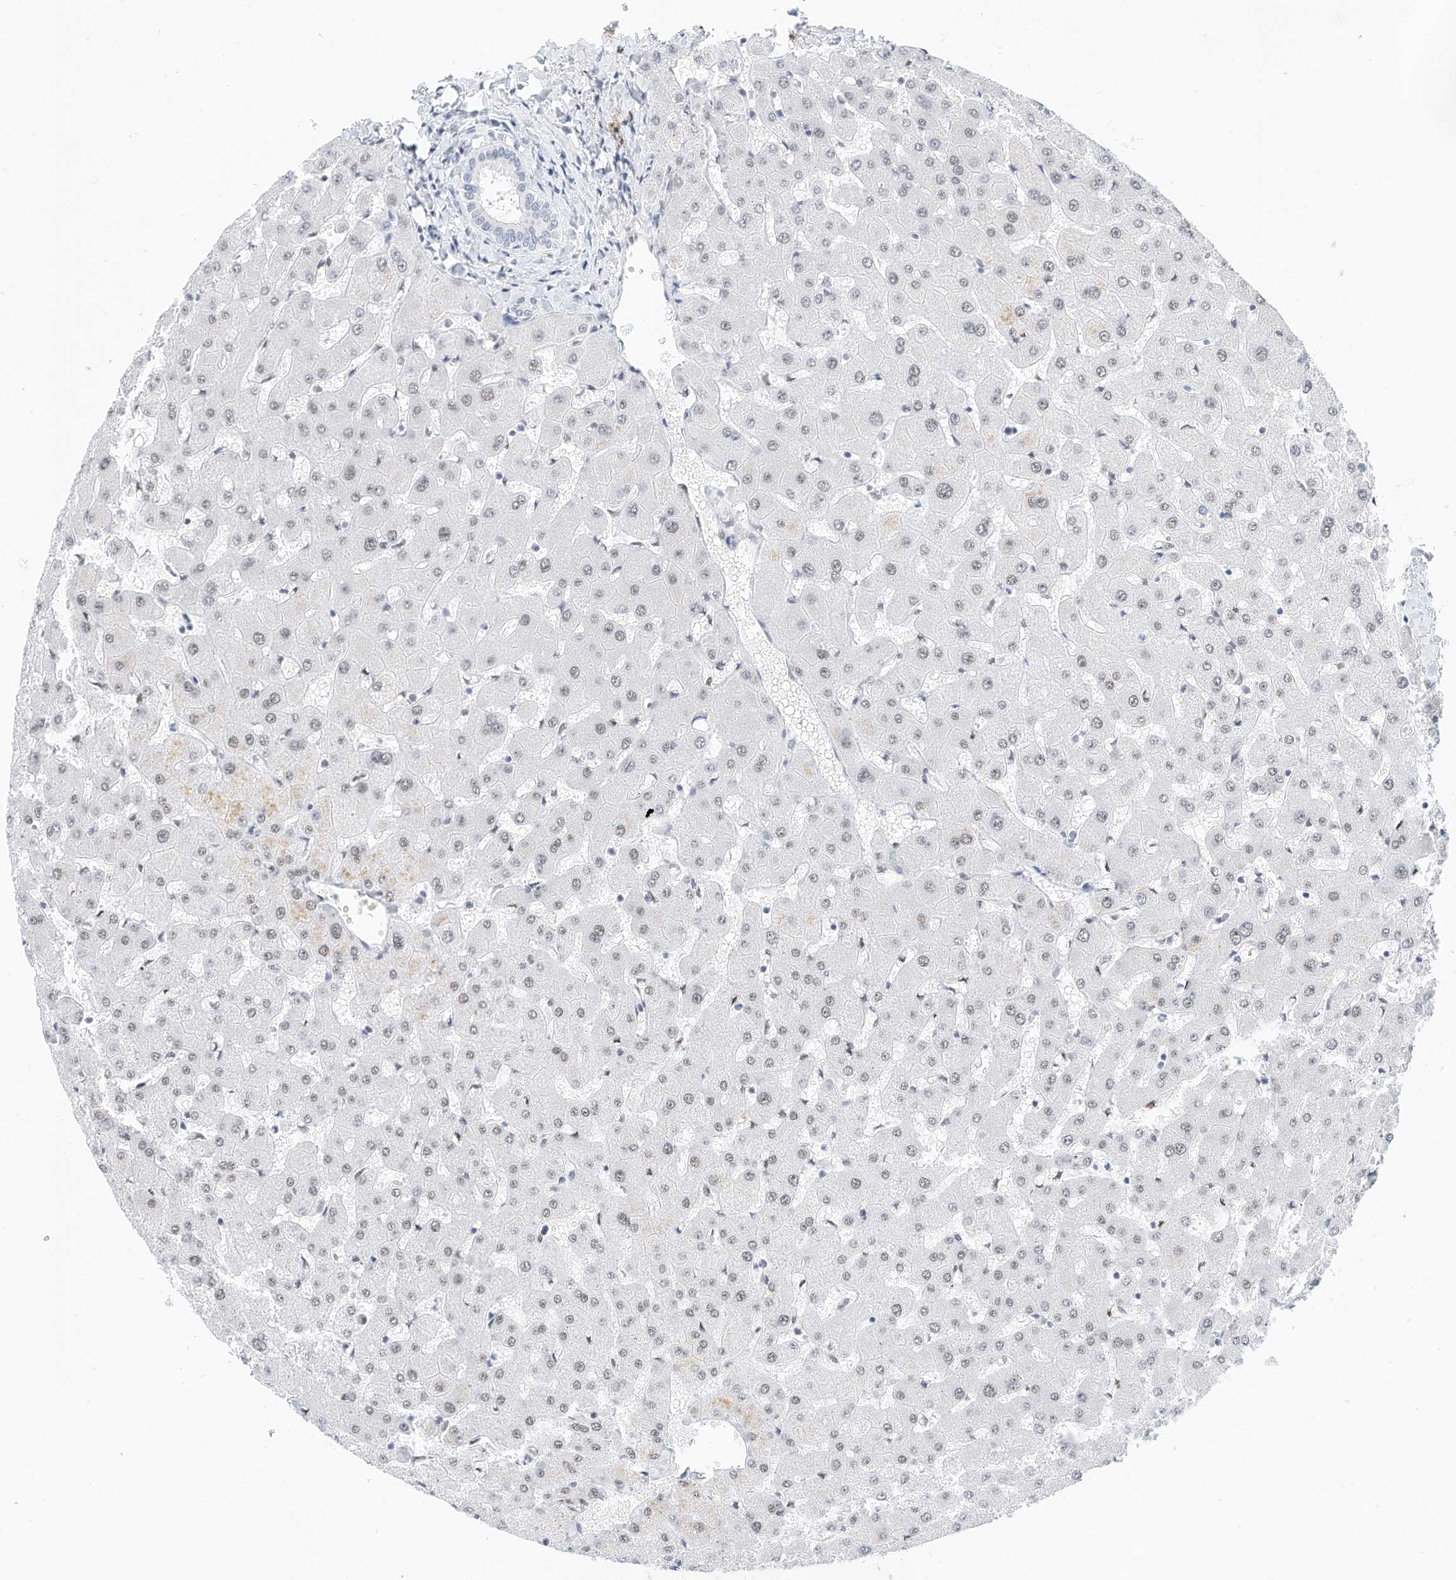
{"staining": {"intensity": "negative", "quantity": "none", "location": "none"}, "tissue": "liver", "cell_type": "Cholangiocytes", "image_type": "normal", "snomed": [{"axis": "morphology", "description": "Normal tissue, NOS"}, {"axis": "topography", "description": "Liver"}], "caption": "IHC photomicrograph of benign liver: human liver stained with DAB demonstrates no significant protein expression in cholangiocytes.", "gene": "ARHGAP28", "patient": {"sex": "female", "age": 63}}